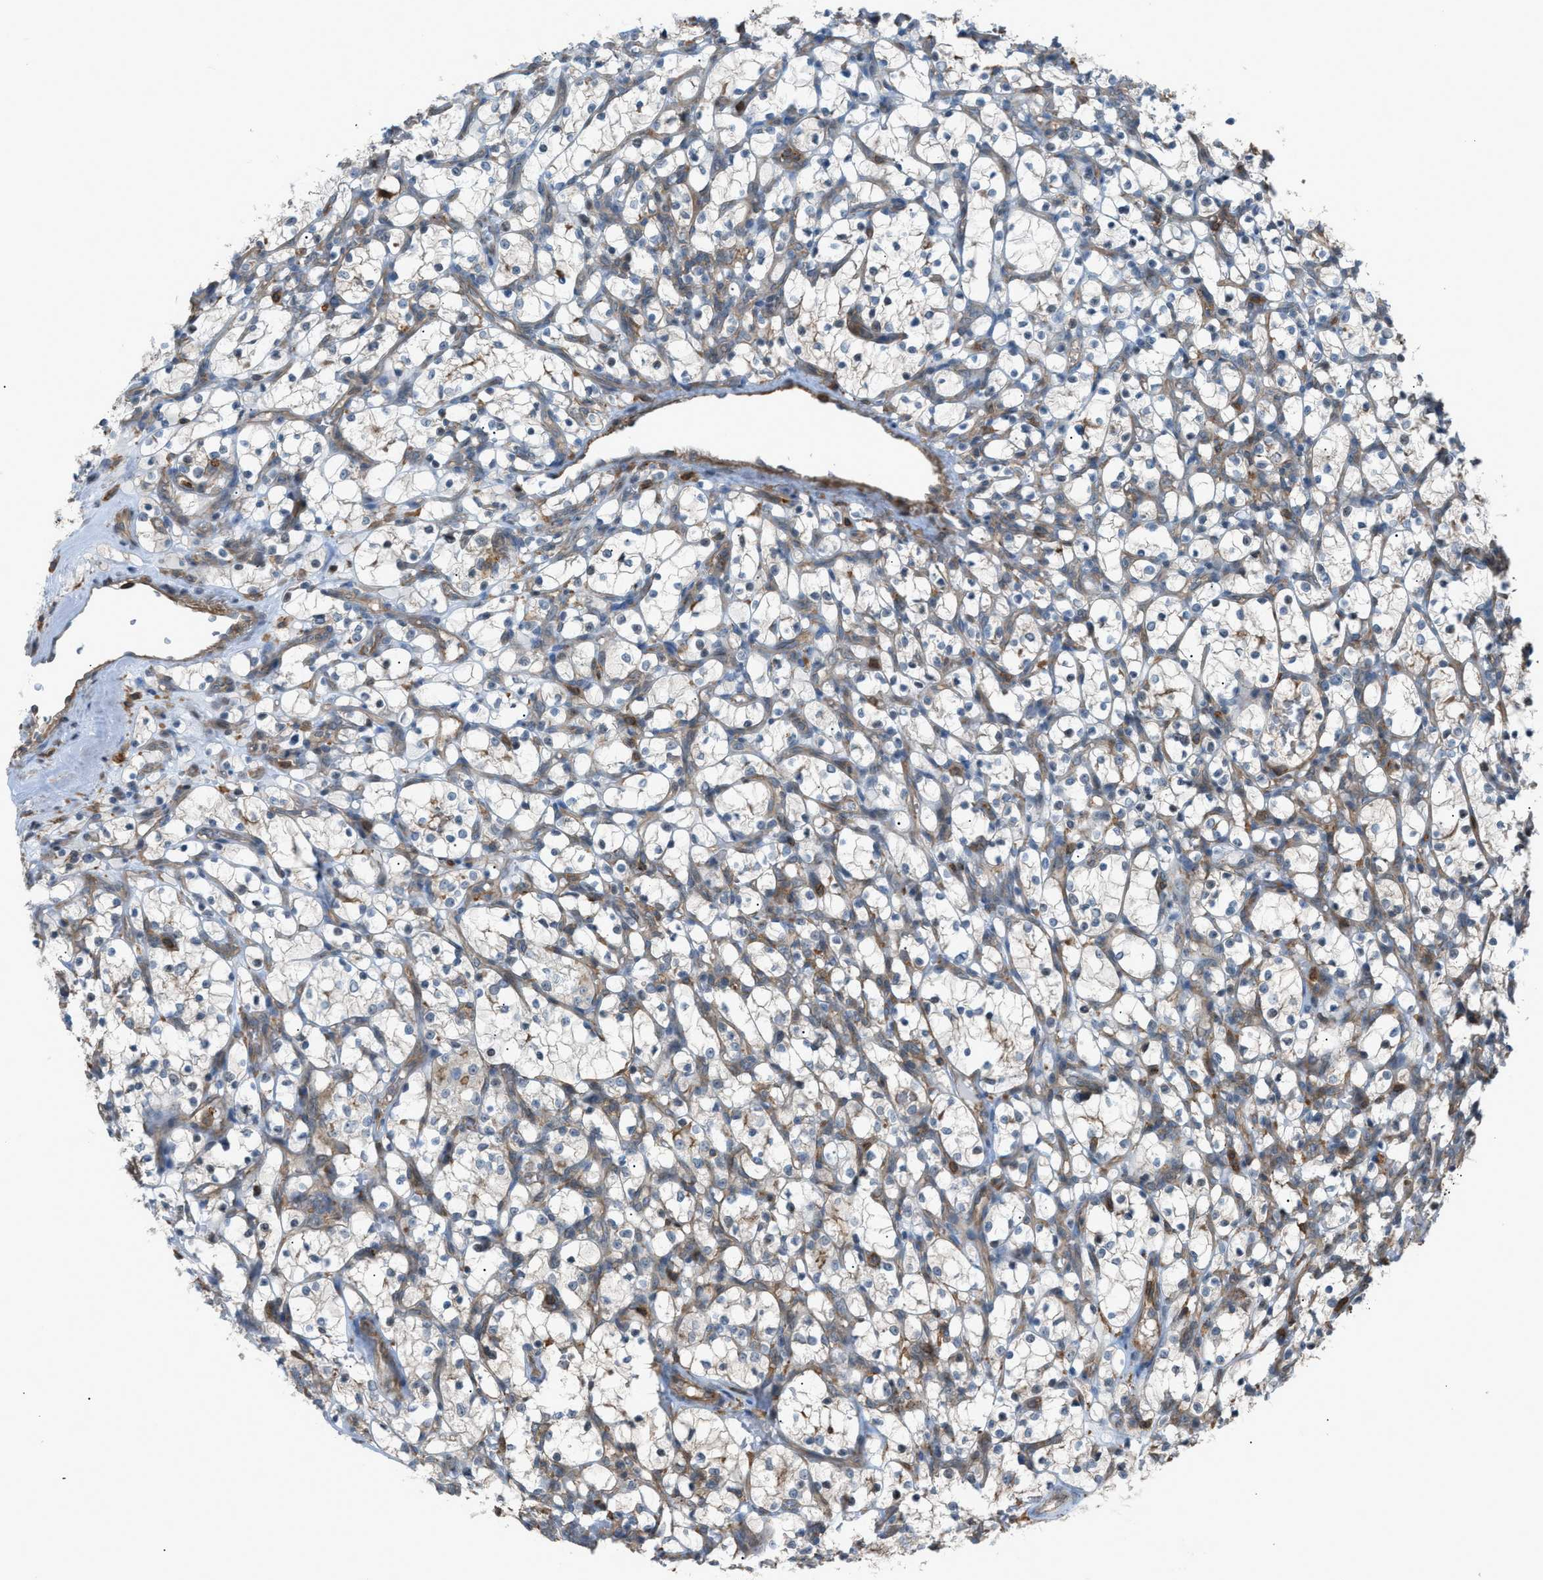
{"staining": {"intensity": "negative", "quantity": "none", "location": "none"}, "tissue": "renal cancer", "cell_type": "Tumor cells", "image_type": "cancer", "snomed": [{"axis": "morphology", "description": "Adenocarcinoma, NOS"}, {"axis": "topography", "description": "Kidney"}], "caption": "This is an IHC image of renal cancer (adenocarcinoma). There is no positivity in tumor cells.", "gene": "DYRK1A", "patient": {"sex": "female", "age": 69}}